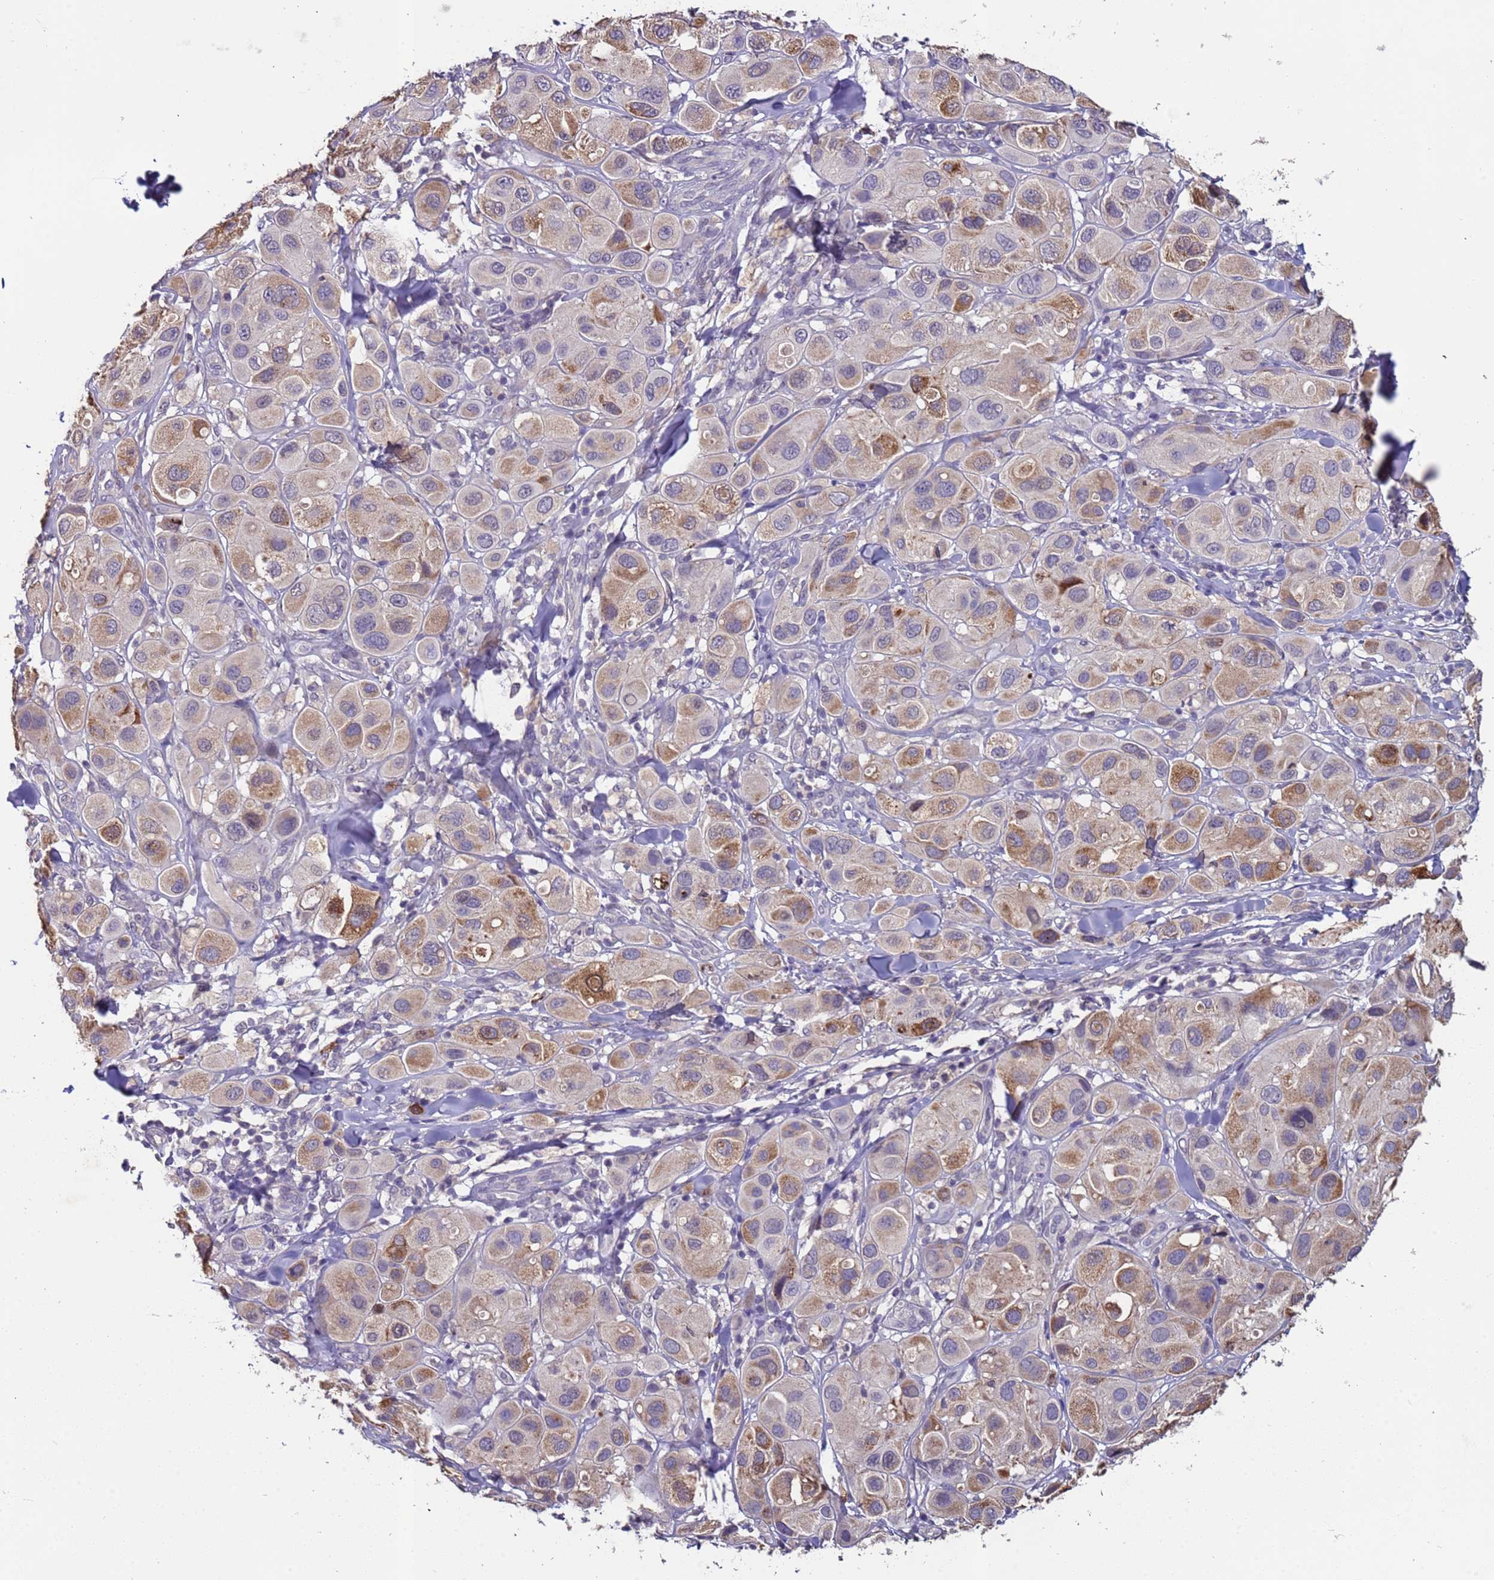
{"staining": {"intensity": "moderate", "quantity": "25%-75%", "location": "cytoplasmic/membranous"}, "tissue": "melanoma", "cell_type": "Tumor cells", "image_type": "cancer", "snomed": [{"axis": "morphology", "description": "Malignant melanoma, Metastatic site"}, {"axis": "topography", "description": "Skin"}], "caption": "This photomicrograph demonstrates malignant melanoma (metastatic site) stained with IHC to label a protein in brown. The cytoplasmic/membranous of tumor cells show moderate positivity for the protein. Nuclei are counter-stained blue.", "gene": "ZNF248", "patient": {"sex": "male", "age": 41}}